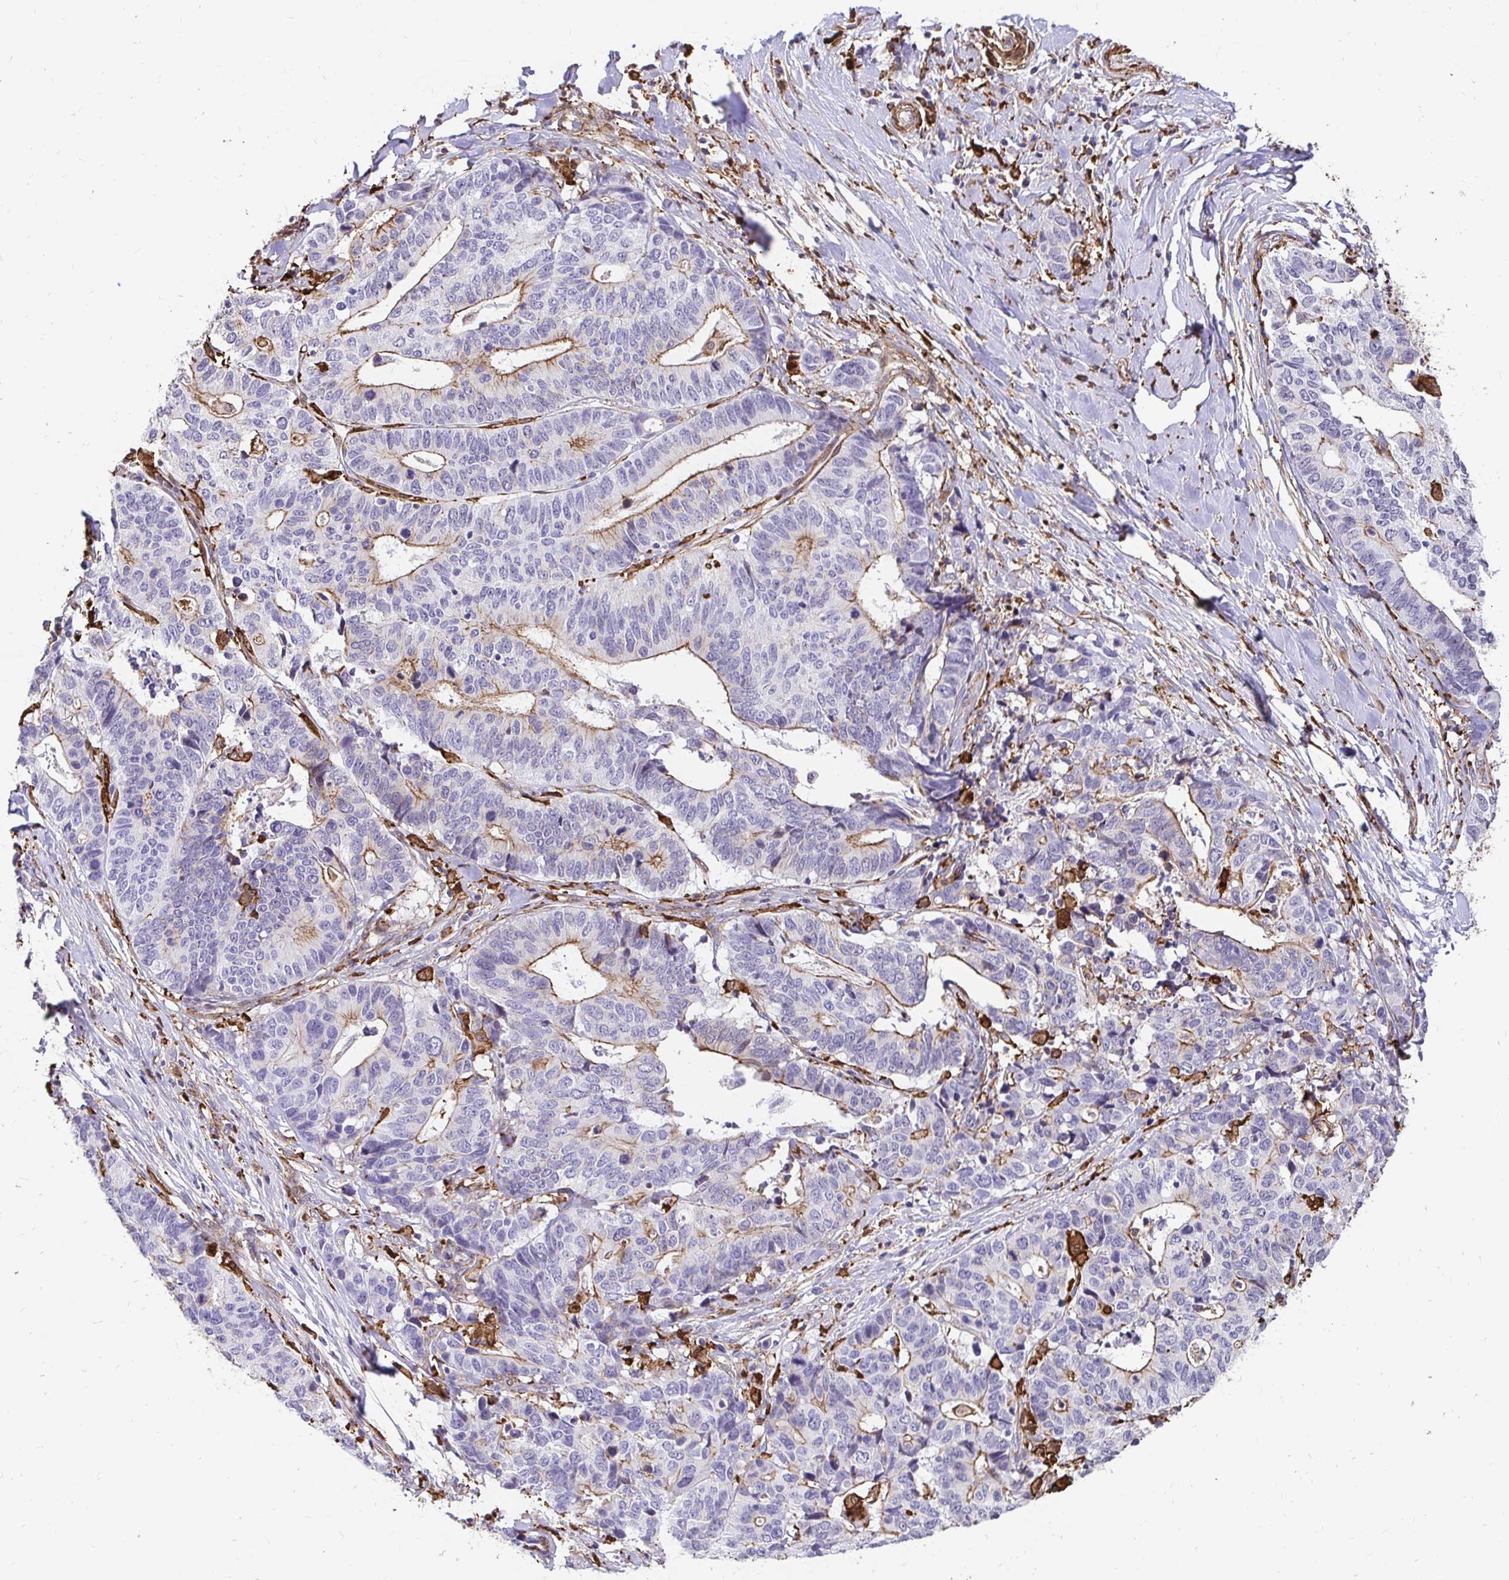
{"staining": {"intensity": "moderate", "quantity": "25%-75%", "location": "cytoplasmic/membranous"}, "tissue": "stomach cancer", "cell_type": "Tumor cells", "image_type": "cancer", "snomed": [{"axis": "morphology", "description": "Adenocarcinoma, NOS"}, {"axis": "topography", "description": "Stomach, upper"}], "caption": "Human stomach cancer stained with a brown dye shows moderate cytoplasmic/membranous positive positivity in approximately 25%-75% of tumor cells.", "gene": "GSN", "patient": {"sex": "female", "age": 67}}